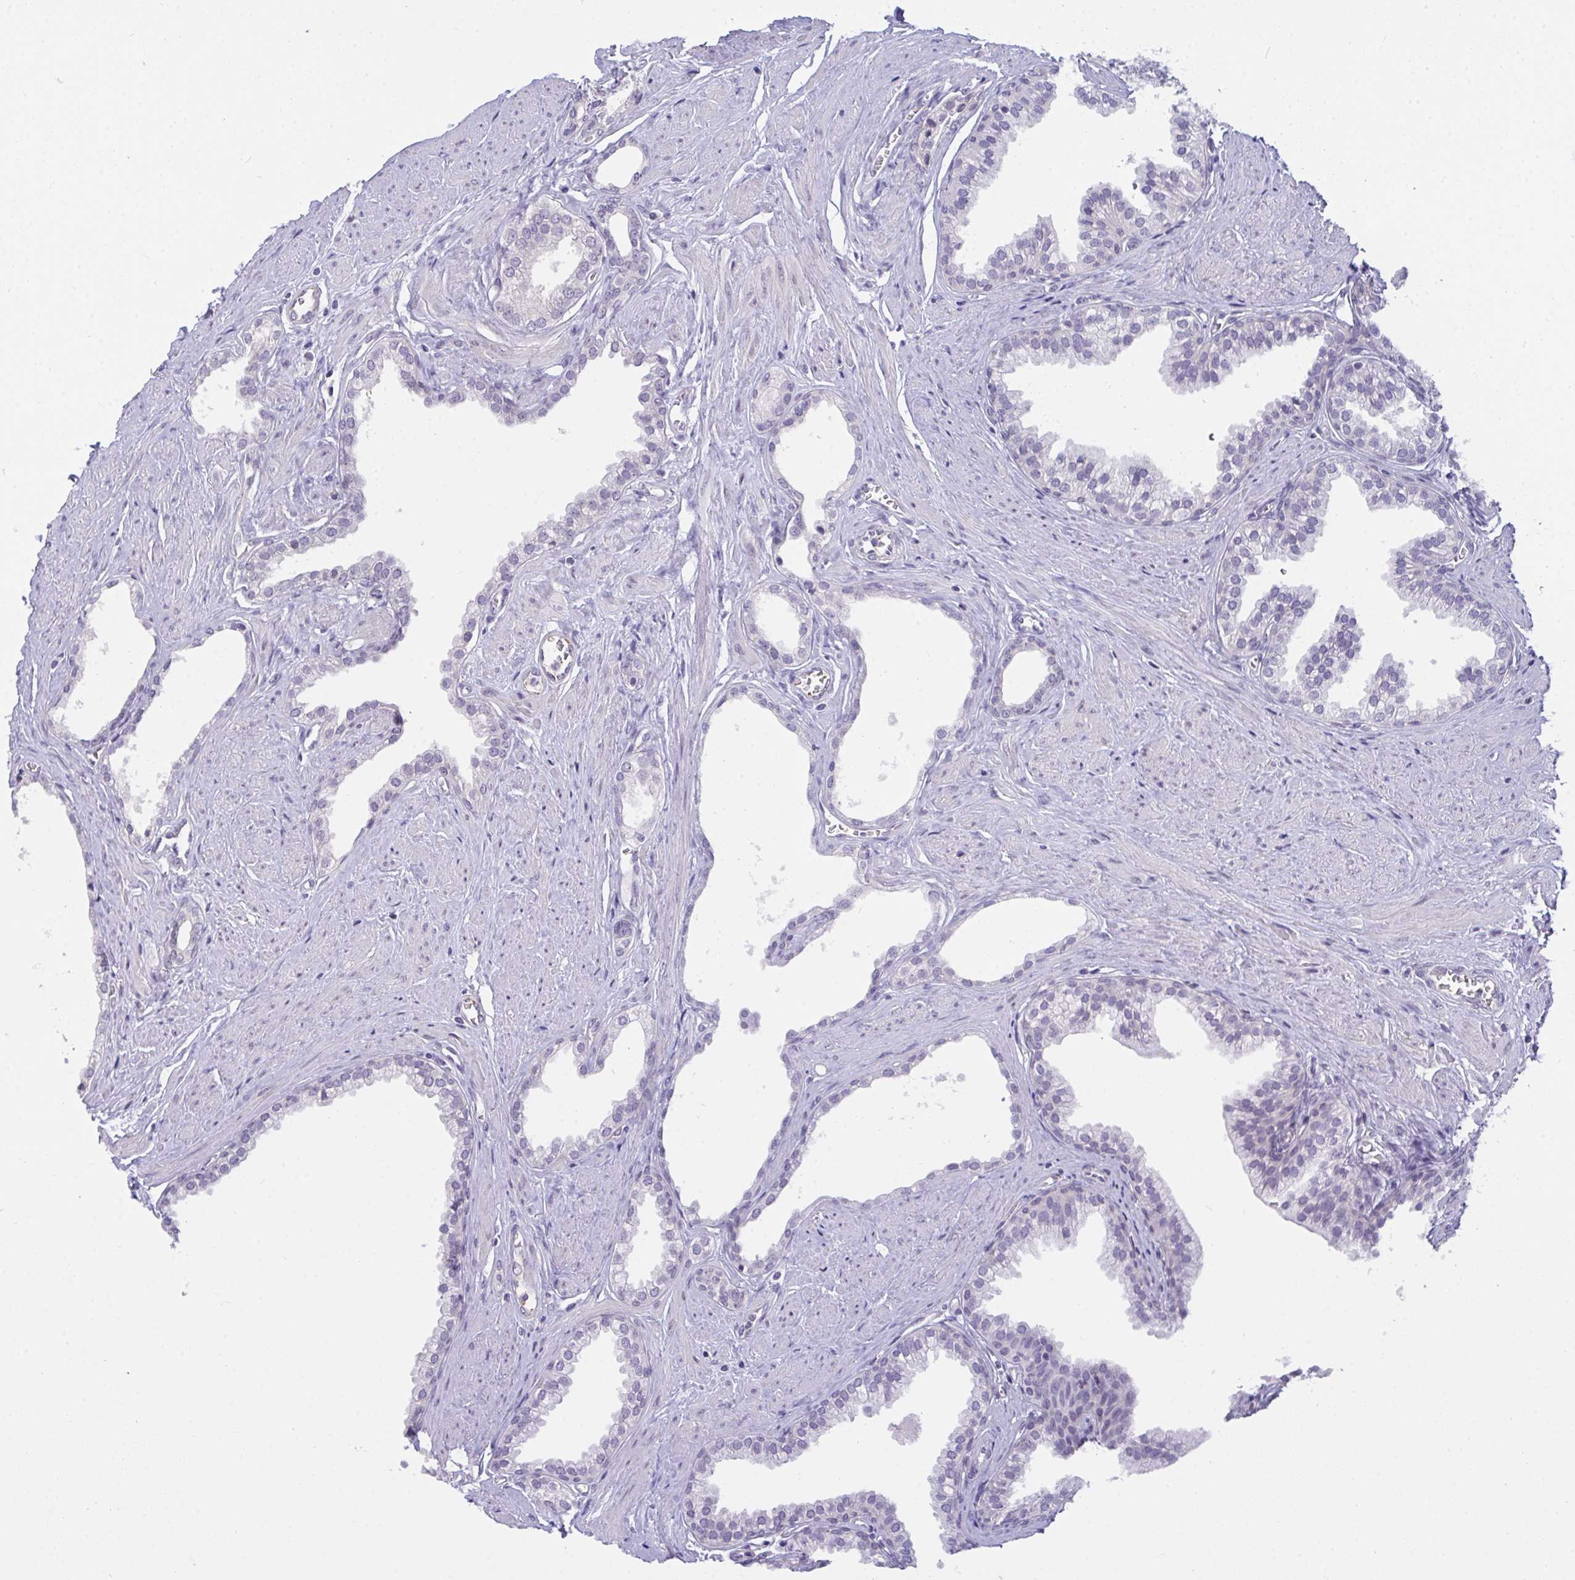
{"staining": {"intensity": "negative", "quantity": "none", "location": "none"}, "tissue": "prostate", "cell_type": "Glandular cells", "image_type": "normal", "snomed": [{"axis": "morphology", "description": "Normal tissue, NOS"}, {"axis": "topography", "description": "Prostate"}, {"axis": "topography", "description": "Peripheral nerve tissue"}], "caption": "The photomicrograph demonstrates no significant staining in glandular cells of prostate. Nuclei are stained in blue.", "gene": "SEMA6B", "patient": {"sex": "male", "age": 55}}